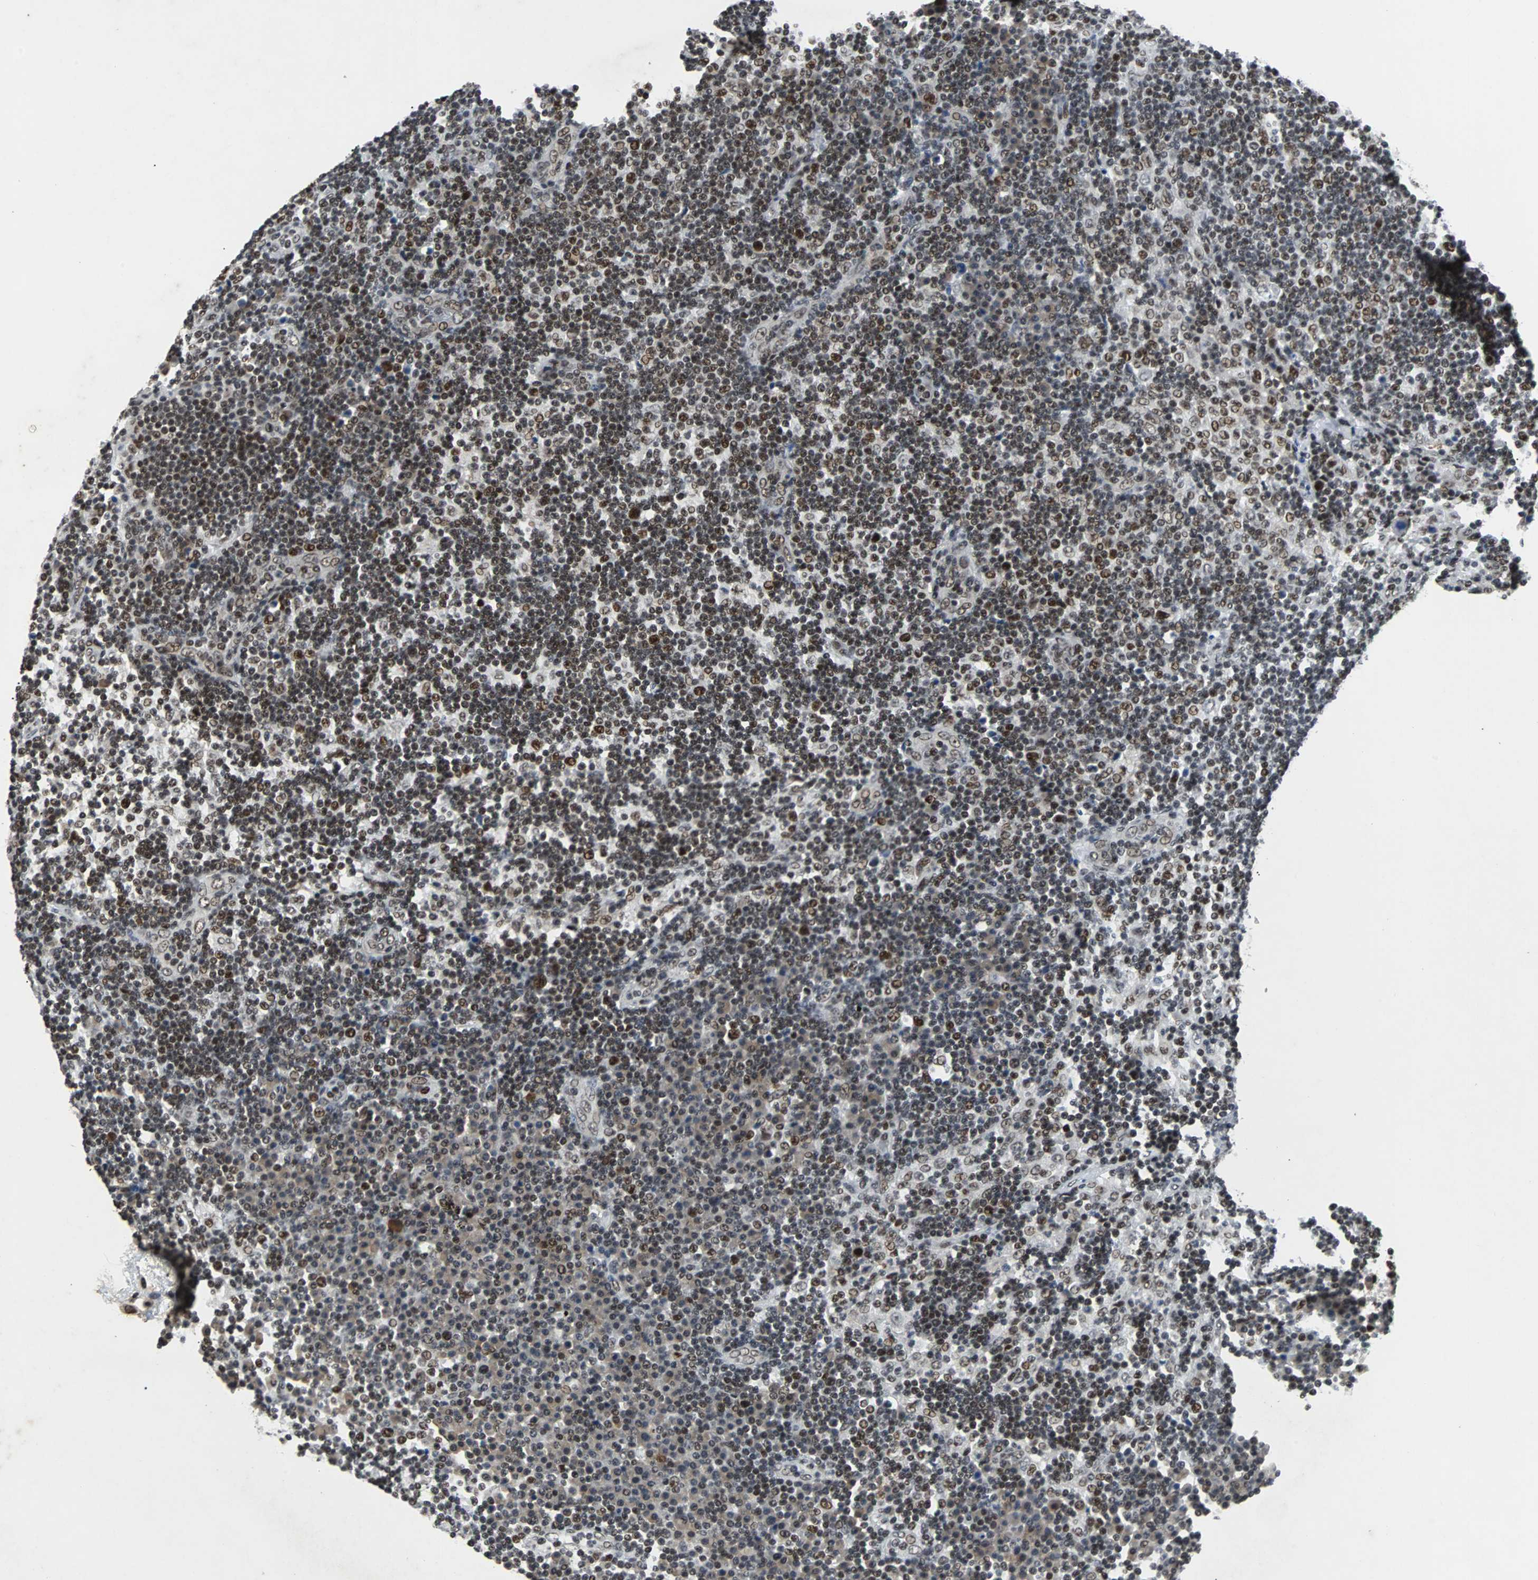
{"staining": {"intensity": "strong", "quantity": ">75%", "location": "nuclear"}, "tissue": "lymph node", "cell_type": "Germinal center cells", "image_type": "normal", "snomed": [{"axis": "morphology", "description": "Normal tissue, NOS"}, {"axis": "morphology", "description": "Squamous cell carcinoma, metastatic, NOS"}, {"axis": "topography", "description": "Lymph node"}], "caption": "The immunohistochemical stain labels strong nuclear staining in germinal center cells of unremarkable lymph node. Nuclei are stained in blue.", "gene": "GATAD2A", "patient": {"sex": "female", "age": 53}}